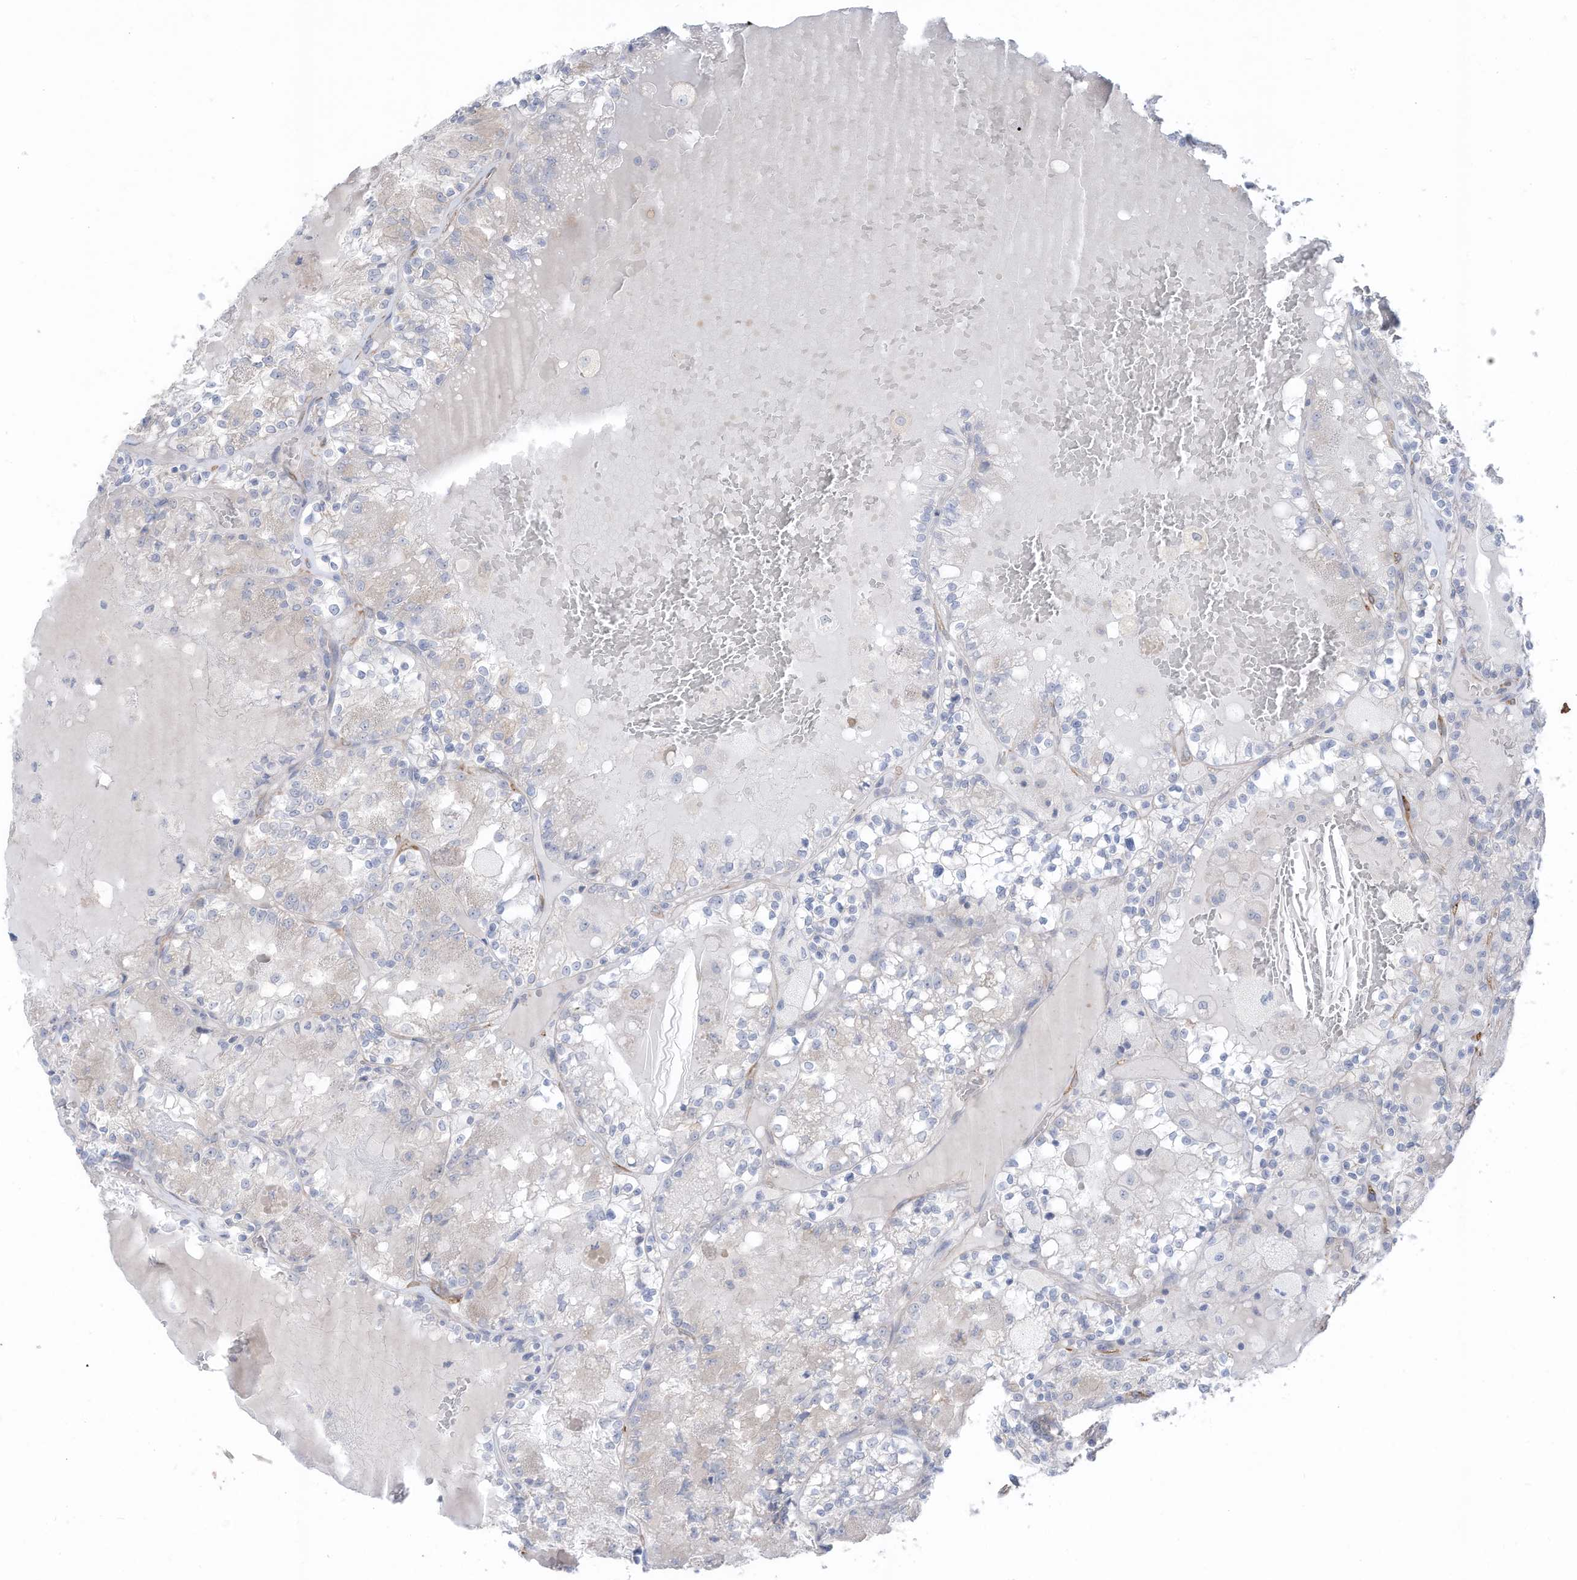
{"staining": {"intensity": "negative", "quantity": "none", "location": "none"}, "tissue": "renal cancer", "cell_type": "Tumor cells", "image_type": "cancer", "snomed": [{"axis": "morphology", "description": "Adenocarcinoma, NOS"}, {"axis": "topography", "description": "Kidney"}], "caption": "This is a micrograph of immunohistochemistry staining of renal adenocarcinoma, which shows no positivity in tumor cells. (DAB IHC with hematoxylin counter stain).", "gene": "SLC17A7", "patient": {"sex": "female", "age": 56}}